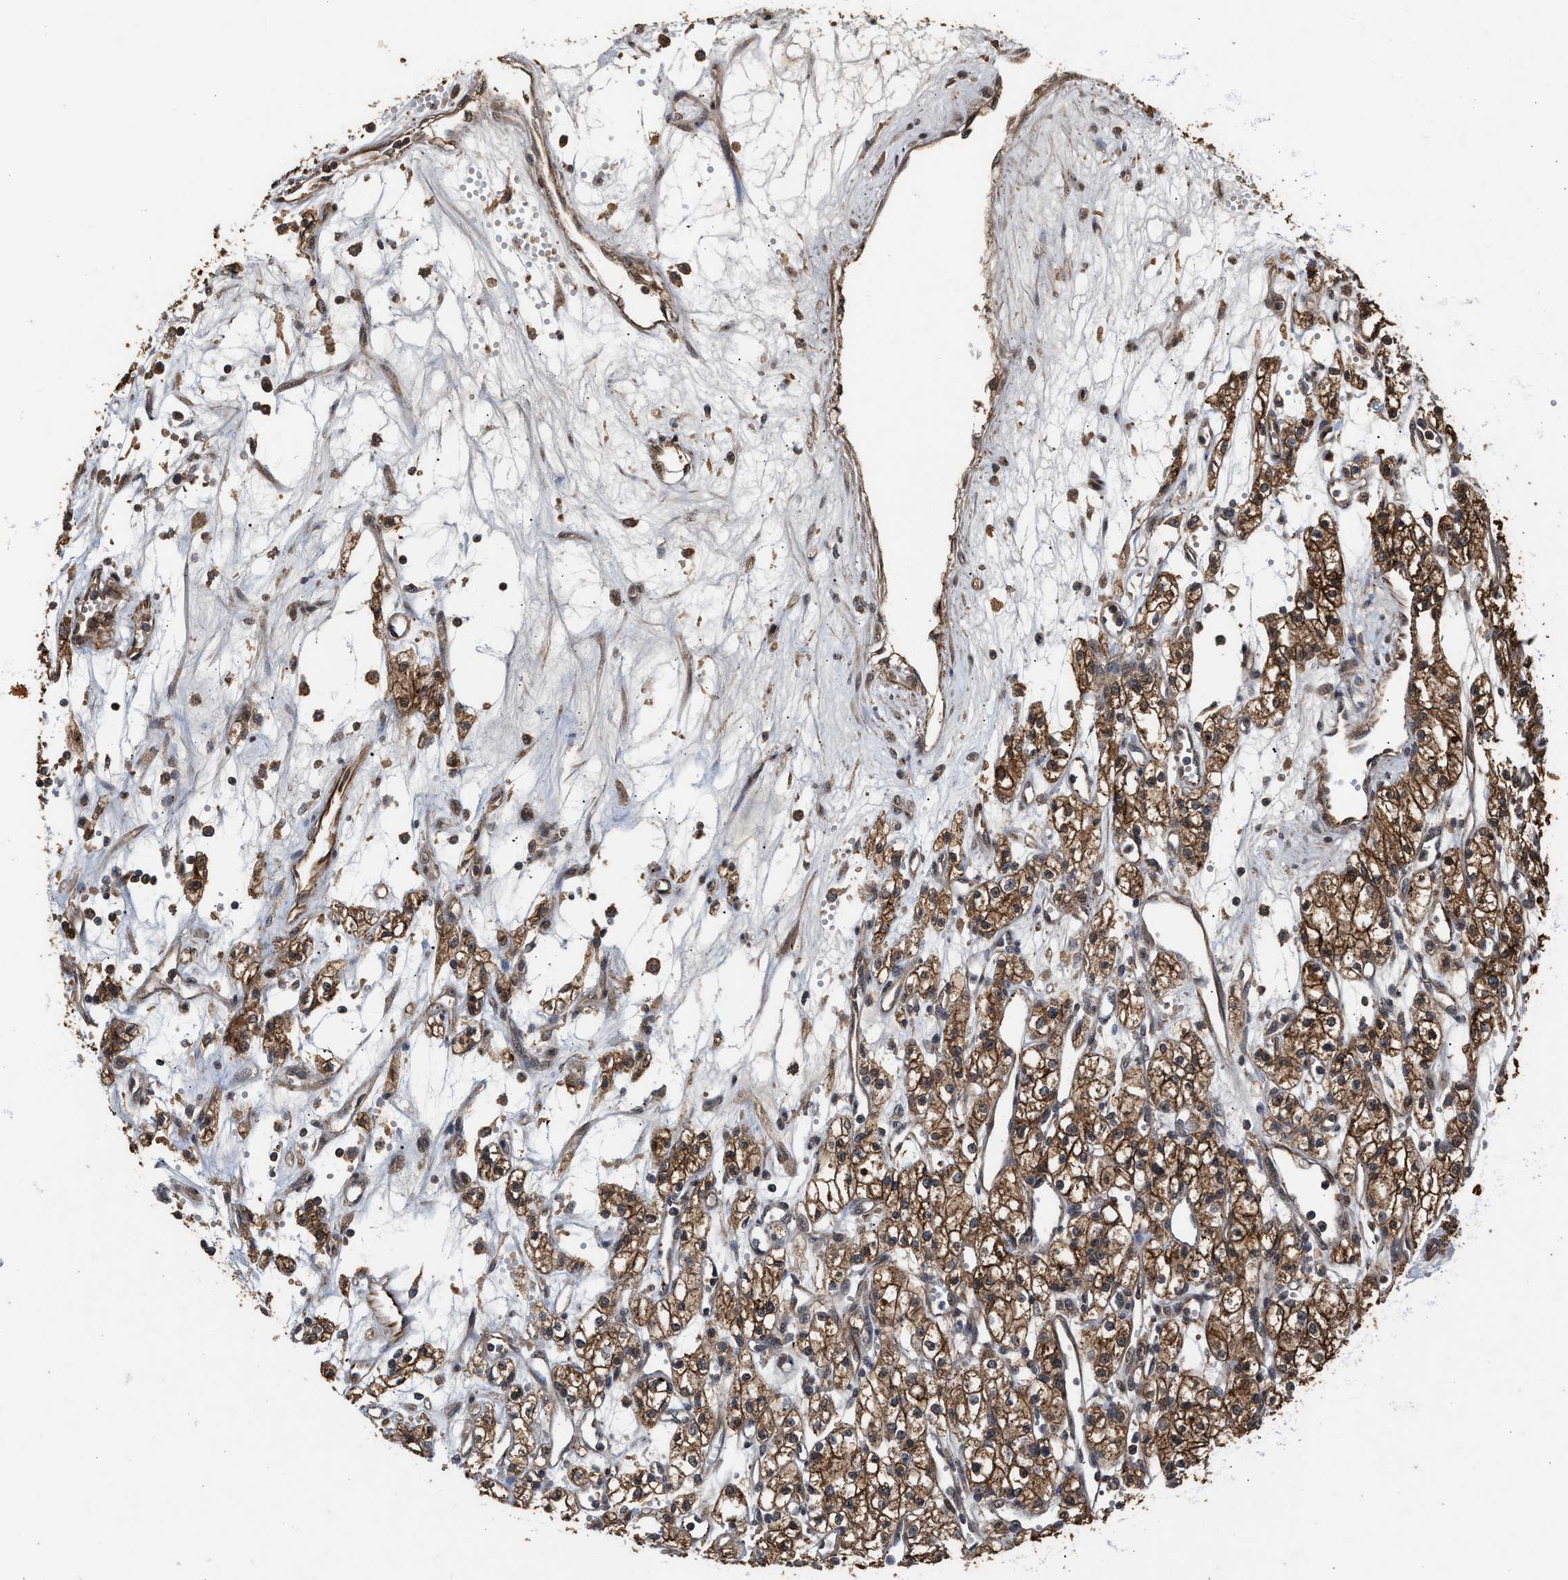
{"staining": {"intensity": "moderate", "quantity": ">75%", "location": "cytoplasmic/membranous"}, "tissue": "renal cancer", "cell_type": "Tumor cells", "image_type": "cancer", "snomed": [{"axis": "morphology", "description": "Adenocarcinoma, NOS"}, {"axis": "topography", "description": "Kidney"}], "caption": "Immunohistochemistry (IHC) micrograph of neoplastic tissue: adenocarcinoma (renal) stained using immunohistochemistry (IHC) shows medium levels of moderate protein expression localized specifically in the cytoplasmic/membranous of tumor cells, appearing as a cytoplasmic/membranous brown color.", "gene": "ZNHIT6", "patient": {"sex": "male", "age": 59}}